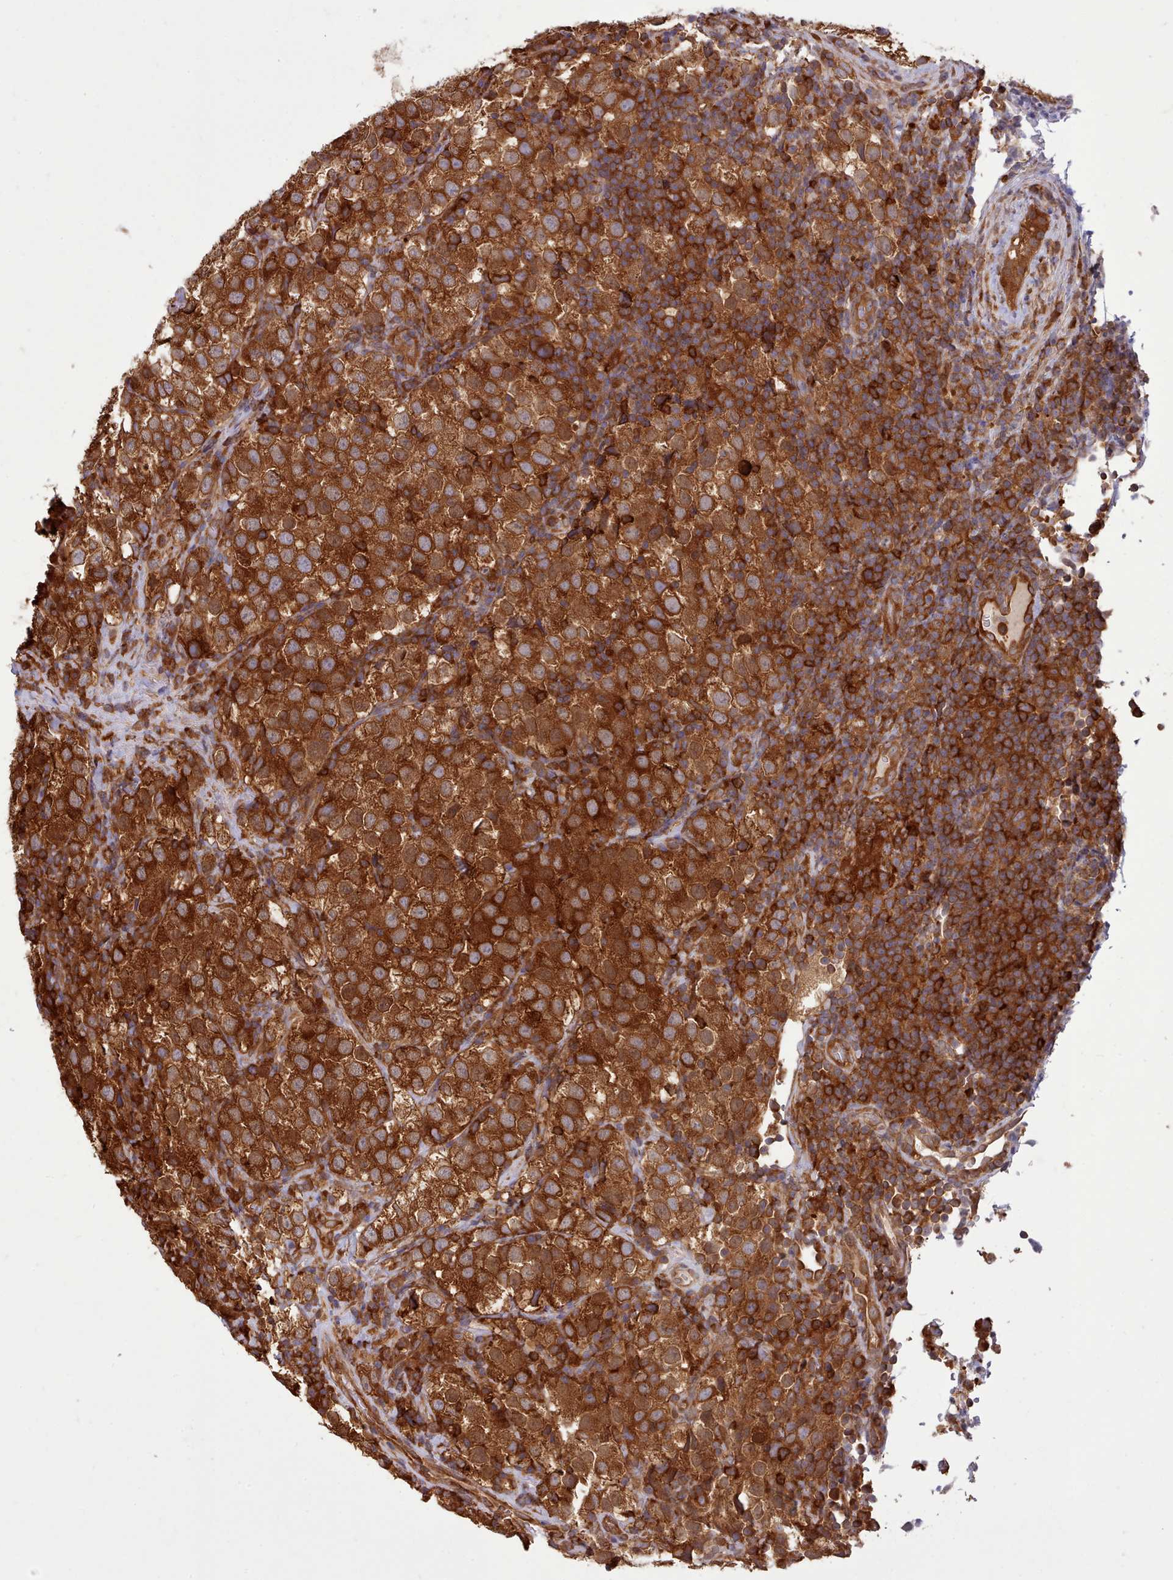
{"staining": {"intensity": "strong", "quantity": ">75%", "location": "cytoplasmic/membranous"}, "tissue": "testis cancer", "cell_type": "Tumor cells", "image_type": "cancer", "snomed": [{"axis": "morphology", "description": "Seminoma, NOS"}, {"axis": "topography", "description": "Testis"}], "caption": "IHC micrograph of human seminoma (testis) stained for a protein (brown), which displays high levels of strong cytoplasmic/membranous staining in about >75% of tumor cells.", "gene": "SLC4A9", "patient": {"sex": "male", "age": 34}}